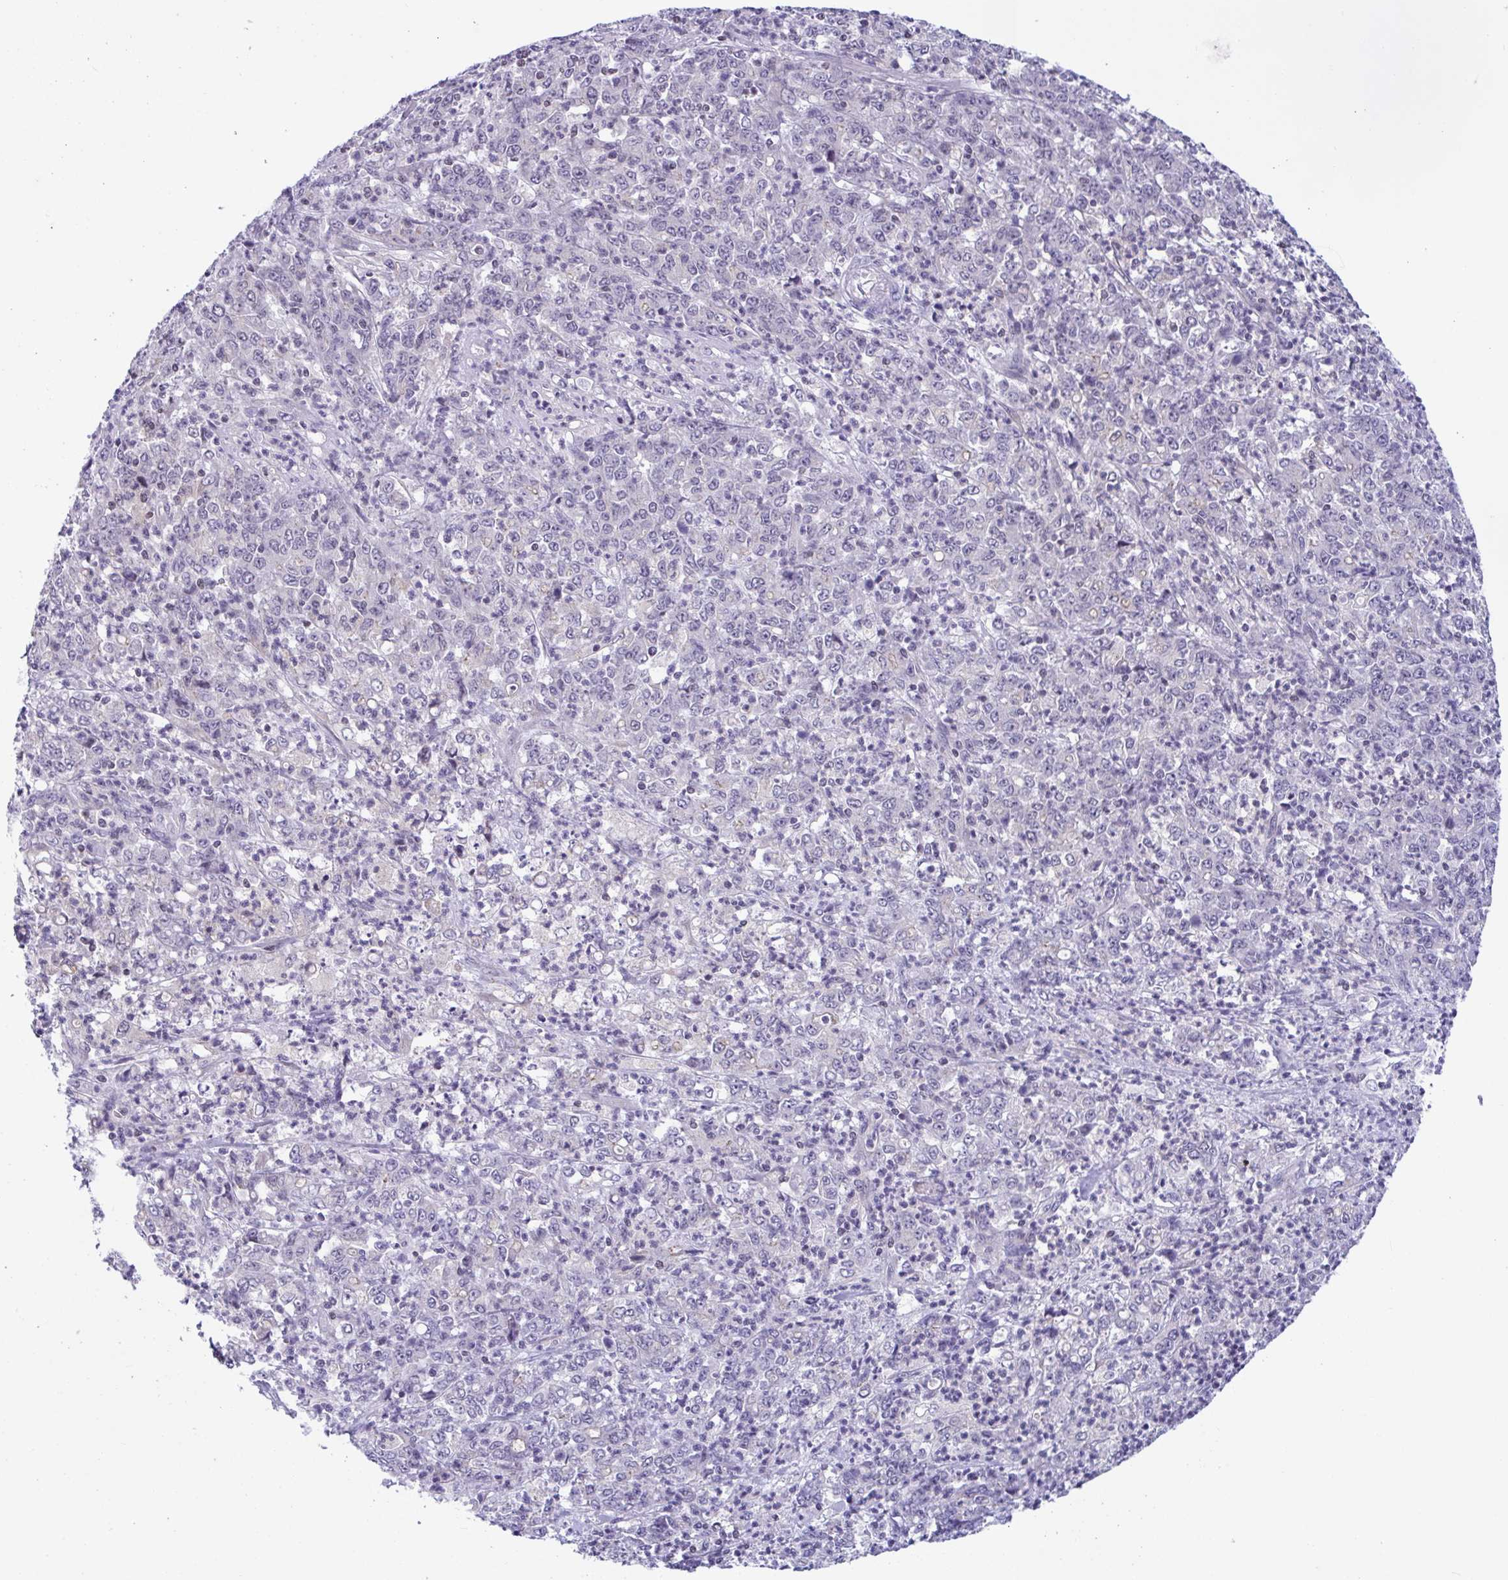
{"staining": {"intensity": "negative", "quantity": "none", "location": "none"}, "tissue": "stomach cancer", "cell_type": "Tumor cells", "image_type": "cancer", "snomed": [{"axis": "morphology", "description": "Adenocarcinoma, NOS"}, {"axis": "topography", "description": "Stomach, lower"}], "caption": "Tumor cells show no significant protein staining in stomach cancer.", "gene": "SNX11", "patient": {"sex": "female", "age": 71}}